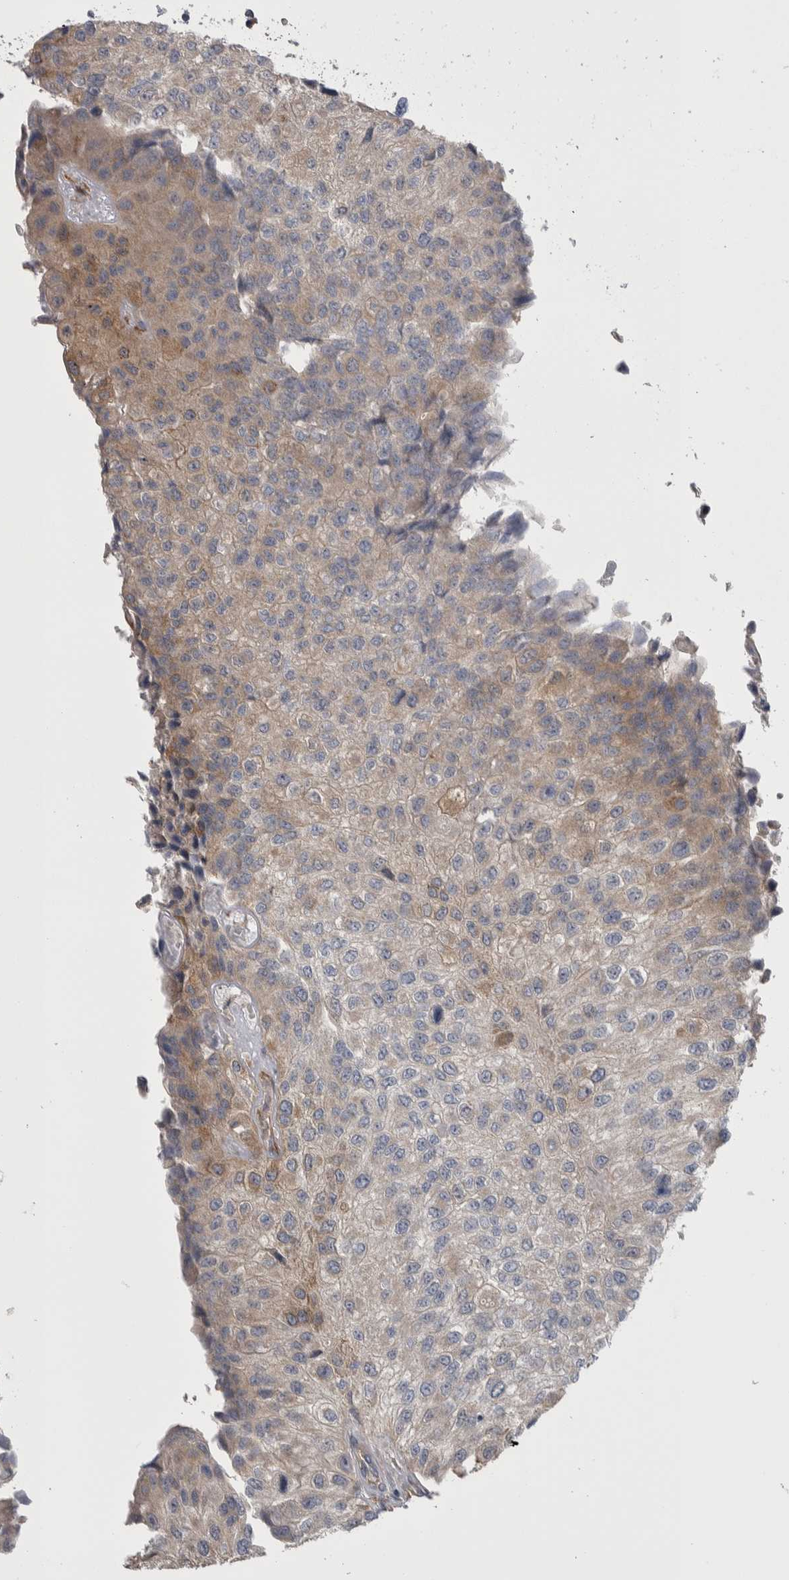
{"staining": {"intensity": "weak", "quantity": "25%-75%", "location": "cytoplasmic/membranous"}, "tissue": "urothelial cancer", "cell_type": "Tumor cells", "image_type": "cancer", "snomed": [{"axis": "morphology", "description": "Urothelial carcinoma, High grade"}, {"axis": "topography", "description": "Kidney"}, {"axis": "topography", "description": "Urinary bladder"}], "caption": "Weak cytoplasmic/membranous protein expression is appreciated in about 25%-75% of tumor cells in high-grade urothelial carcinoma. (Stains: DAB in brown, nuclei in blue, Microscopy: brightfield microscopy at high magnification).", "gene": "IBTK", "patient": {"sex": "male", "age": 77}}